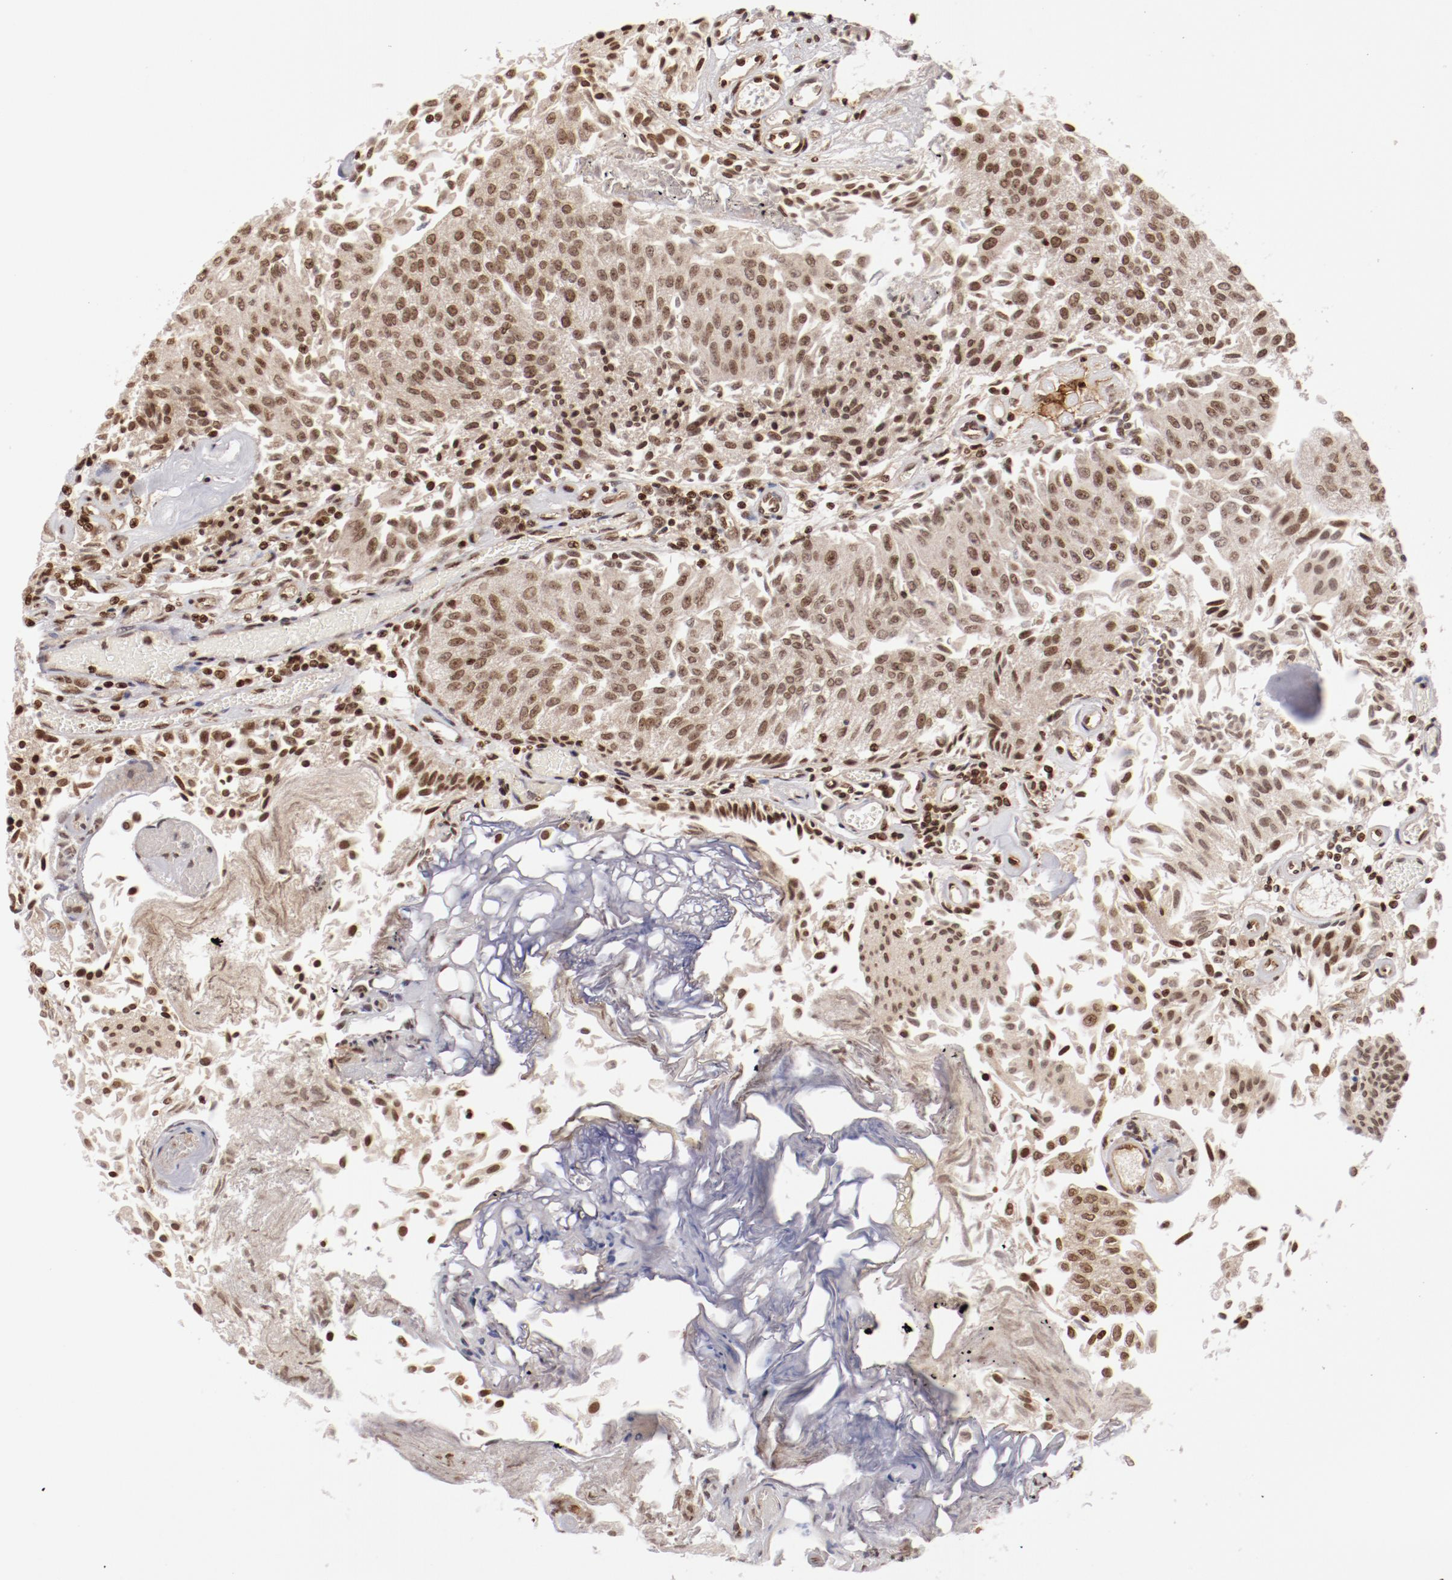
{"staining": {"intensity": "moderate", "quantity": ">75%", "location": "nuclear"}, "tissue": "urothelial cancer", "cell_type": "Tumor cells", "image_type": "cancer", "snomed": [{"axis": "morphology", "description": "Urothelial carcinoma, Low grade"}, {"axis": "topography", "description": "Urinary bladder"}], "caption": "The immunohistochemical stain highlights moderate nuclear expression in tumor cells of urothelial cancer tissue. The staining was performed using DAB (3,3'-diaminobenzidine) to visualize the protein expression in brown, while the nuclei were stained in blue with hematoxylin (Magnification: 20x).", "gene": "ABL2", "patient": {"sex": "male", "age": 86}}